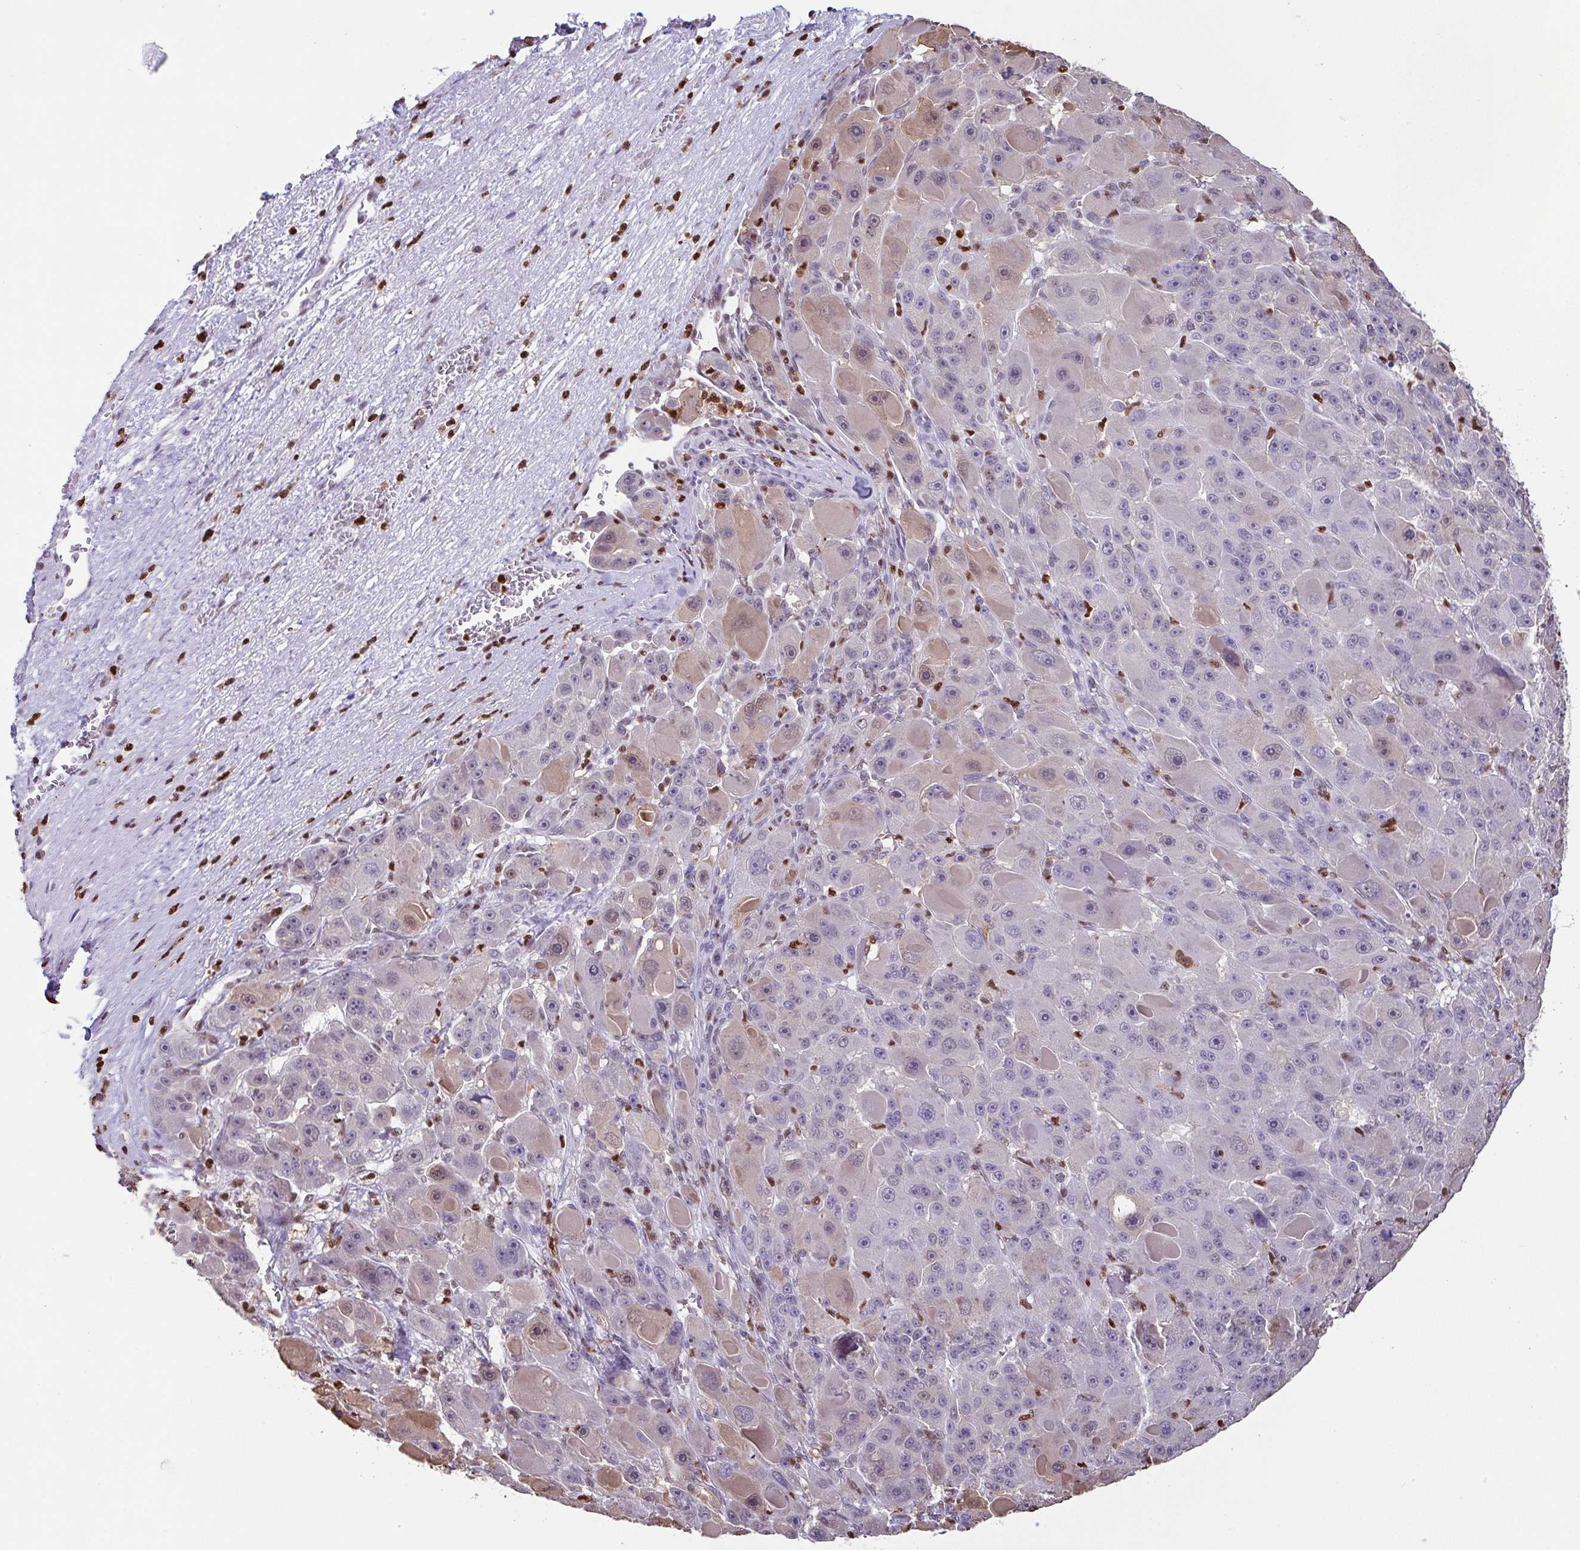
{"staining": {"intensity": "weak", "quantity": "<25%", "location": "cytoplasmic/membranous"}, "tissue": "liver cancer", "cell_type": "Tumor cells", "image_type": "cancer", "snomed": [{"axis": "morphology", "description": "Carcinoma, Hepatocellular, NOS"}, {"axis": "topography", "description": "Liver"}], "caption": "Tumor cells show no significant protein staining in liver hepatocellular carcinoma.", "gene": "BTBD10", "patient": {"sex": "male", "age": 76}}